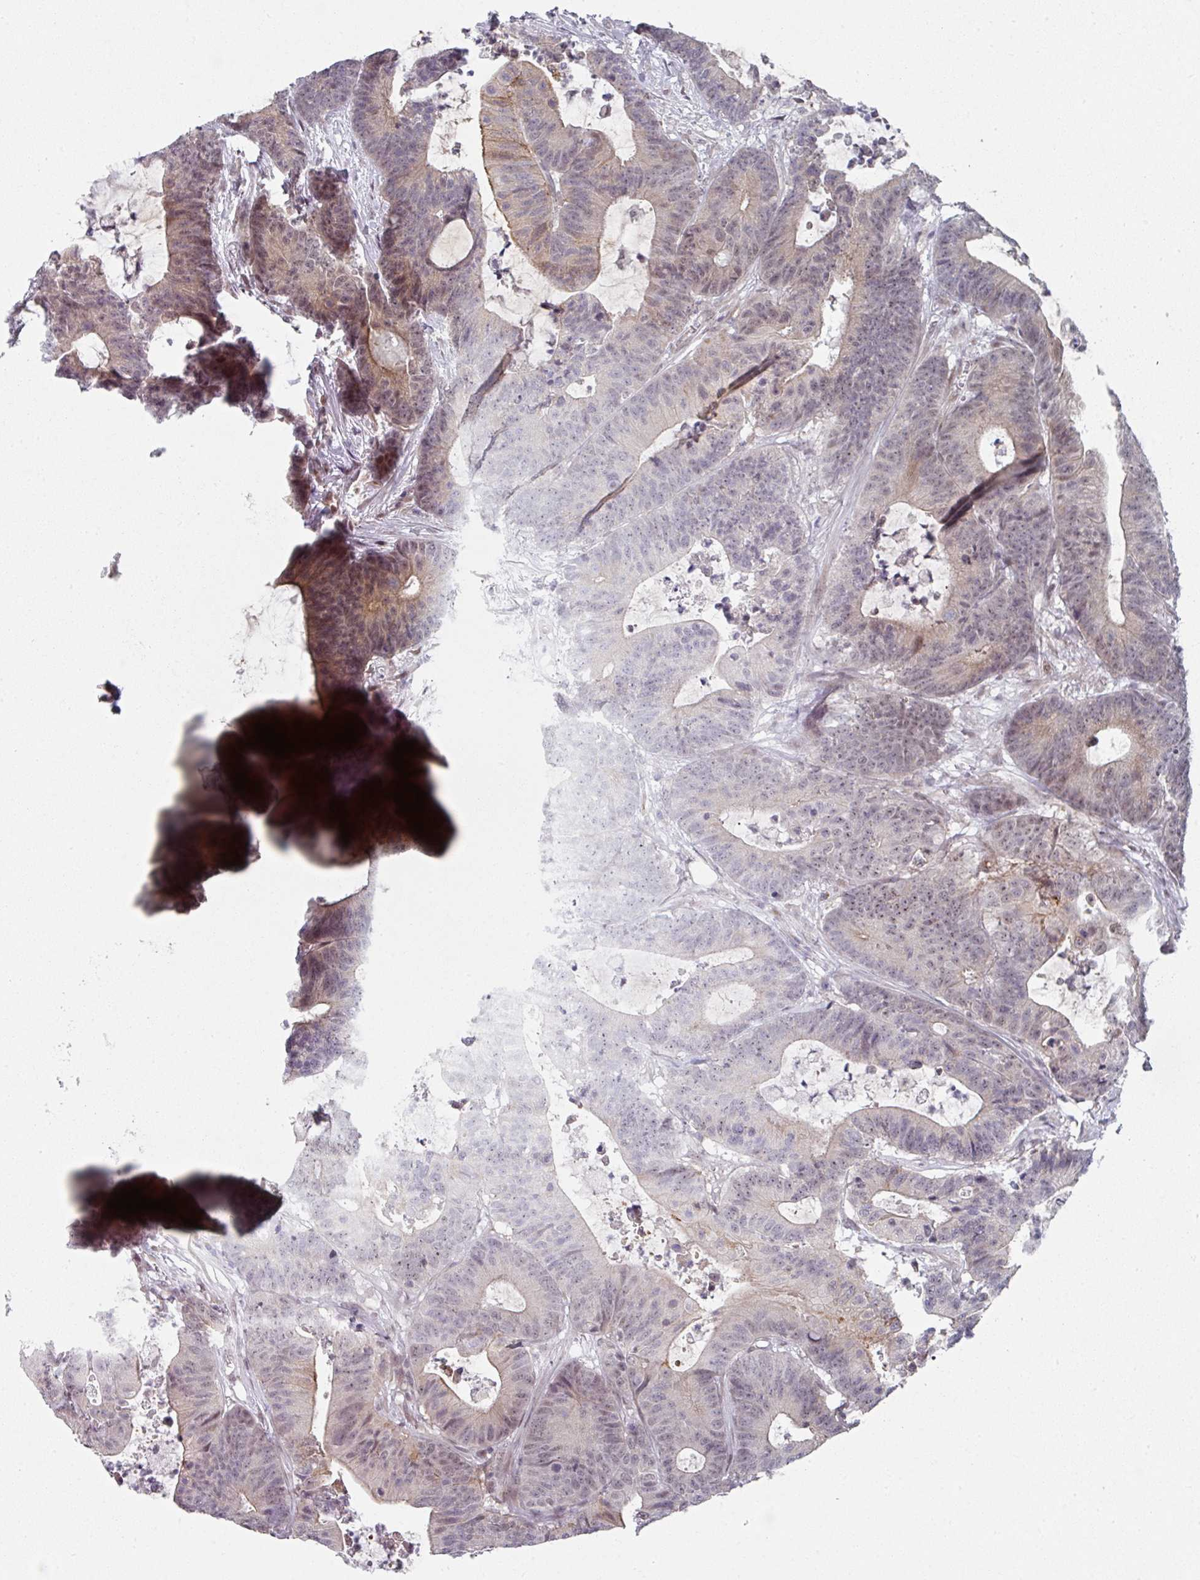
{"staining": {"intensity": "weak", "quantity": "<25%", "location": "cytoplasmic/membranous,nuclear"}, "tissue": "colorectal cancer", "cell_type": "Tumor cells", "image_type": "cancer", "snomed": [{"axis": "morphology", "description": "Adenocarcinoma, NOS"}, {"axis": "topography", "description": "Colon"}], "caption": "This is a image of immunohistochemistry (IHC) staining of colorectal cancer, which shows no expression in tumor cells. The staining is performed using DAB brown chromogen with nuclei counter-stained in using hematoxylin.", "gene": "TMCC1", "patient": {"sex": "female", "age": 84}}